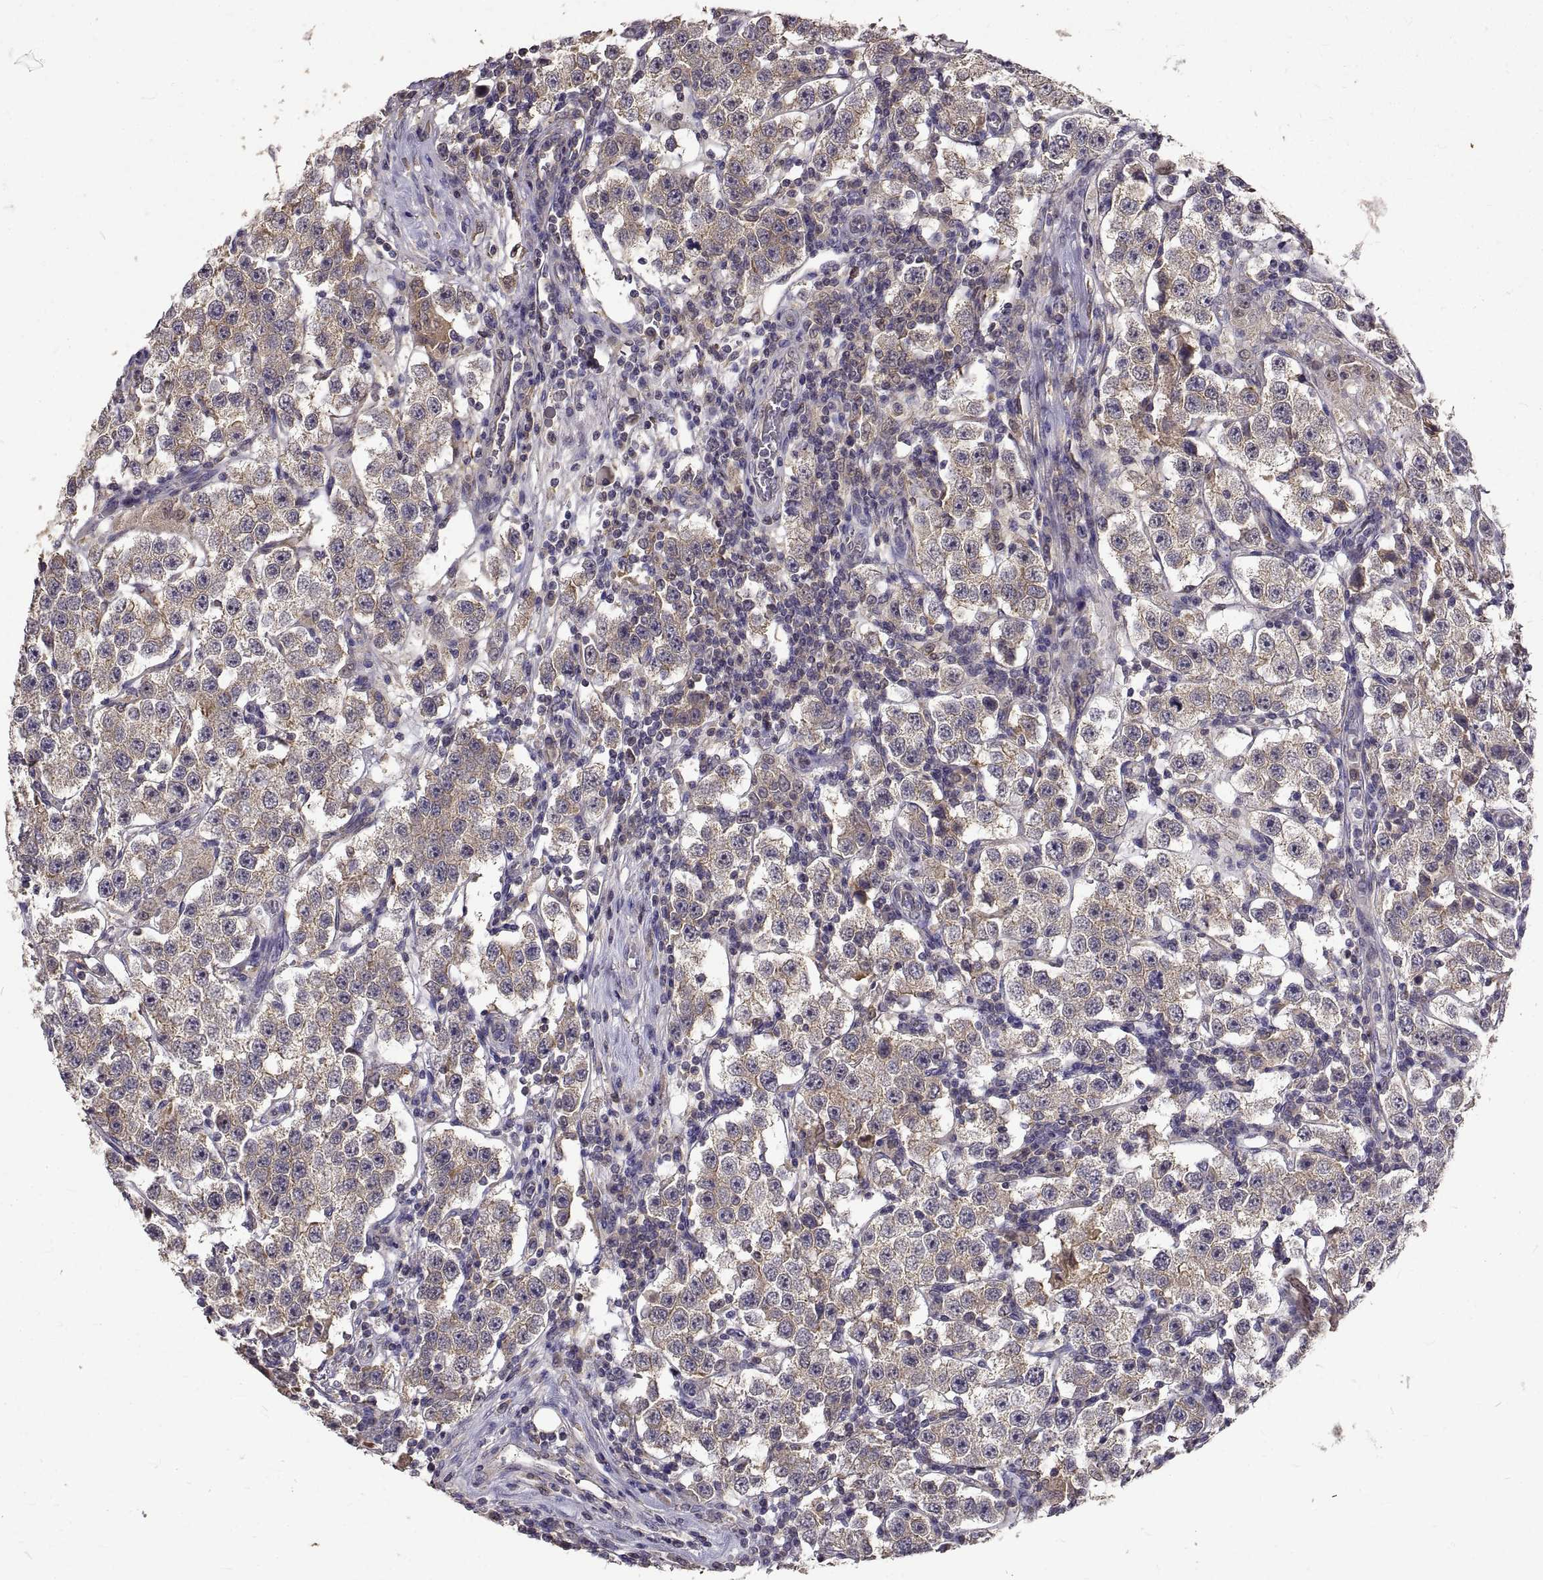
{"staining": {"intensity": "weak", "quantity": "25%-75%", "location": "cytoplasmic/membranous"}, "tissue": "testis cancer", "cell_type": "Tumor cells", "image_type": "cancer", "snomed": [{"axis": "morphology", "description": "Seminoma, NOS"}, {"axis": "topography", "description": "Testis"}], "caption": "A low amount of weak cytoplasmic/membranous positivity is seen in about 25%-75% of tumor cells in testis seminoma tissue. (DAB (3,3'-diaminobenzidine) IHC with brightfield microscopy, high magnification).", "gene": "PEA15", "patient": {"sex": "male", "age": 37}}